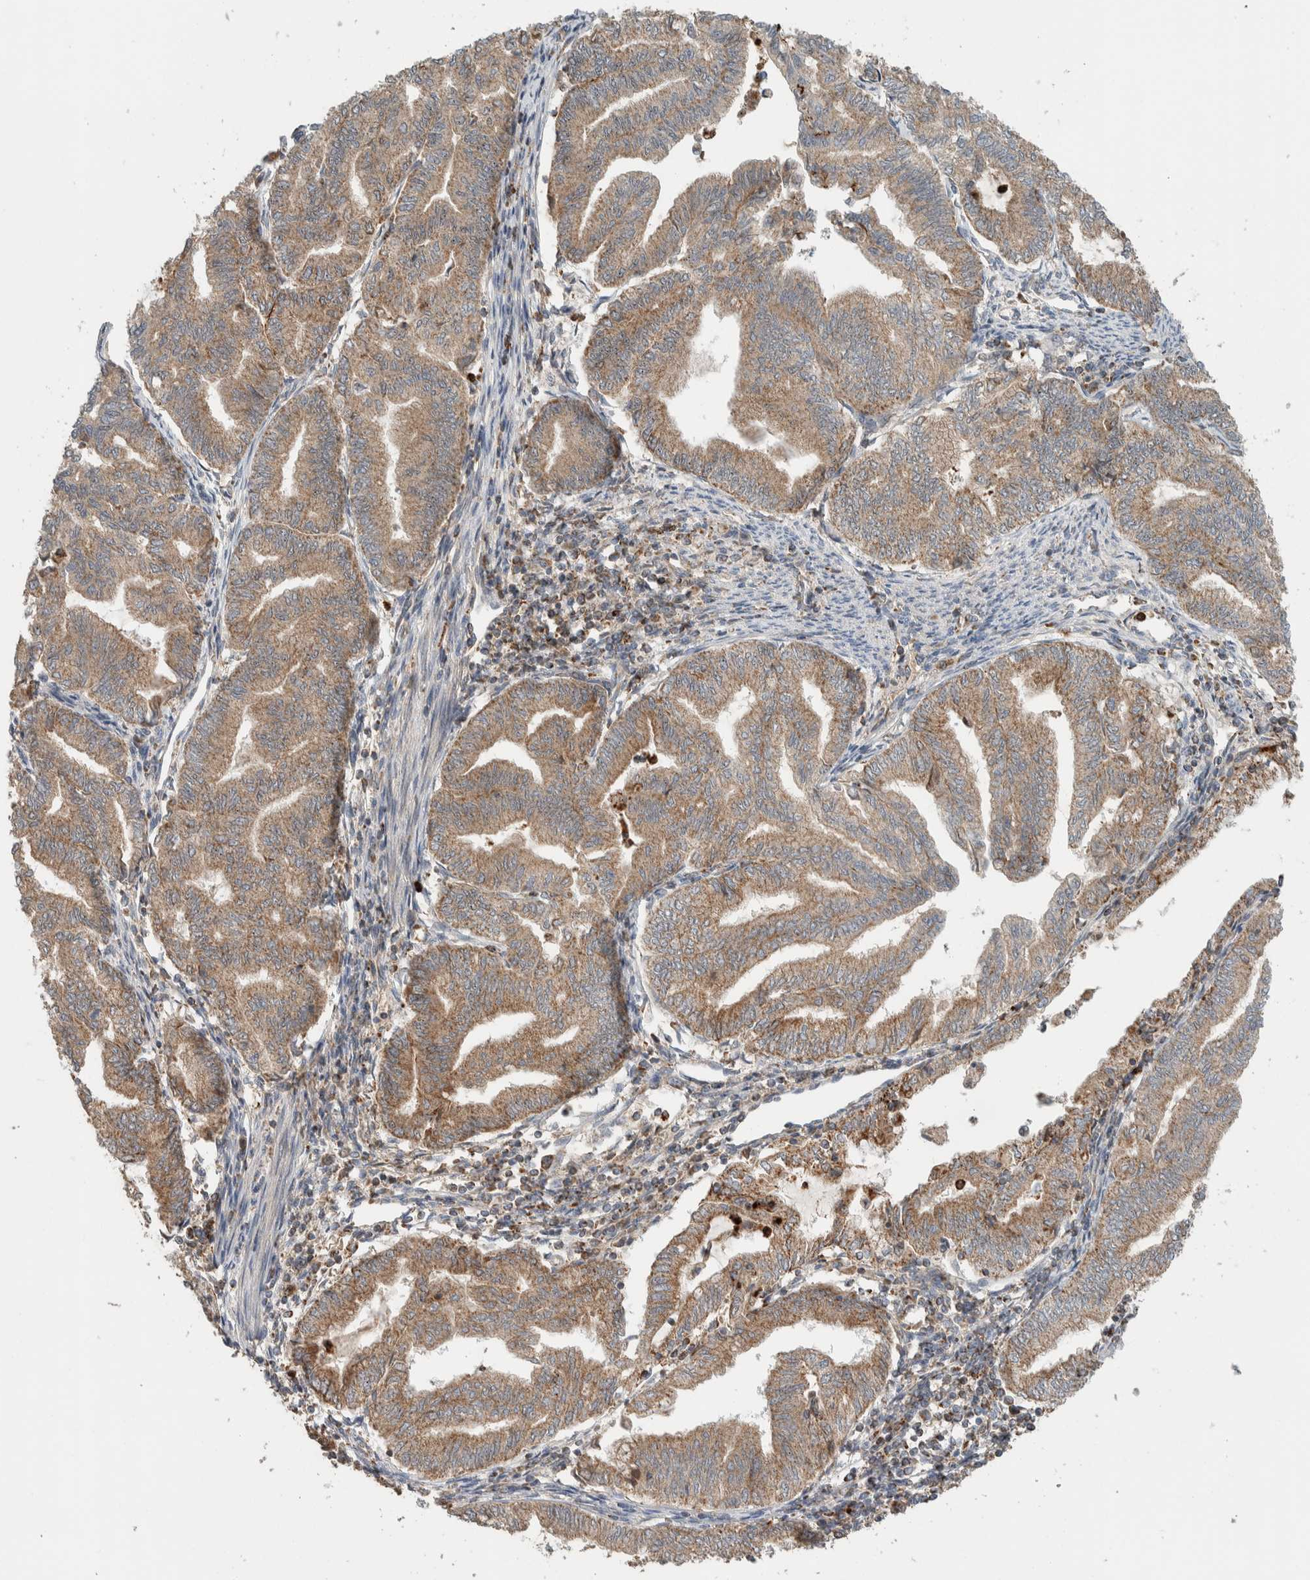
{"staining": {"intensity": "moderate", "quantity": ">75%", "location": "cytoplasmic/membranous"}, "tissue": "endometrial cancer", "cell_type": "Tumor cells", "image_type": "cancer", "snomed": [{"axis": "morphology", "description": "Adenocarcinoma, NOS"}, {"axis": "topography", "description": "Endometrium"}], "caption": "Adenocarcinoma (endometrial) stained for a protein (brown) exhibits moderate cytoplasmic/membranous positive positivity in approximately >75% of tumor cells.", "gene": "VPS53", "patient": {"sex": "female", "age": 79}}